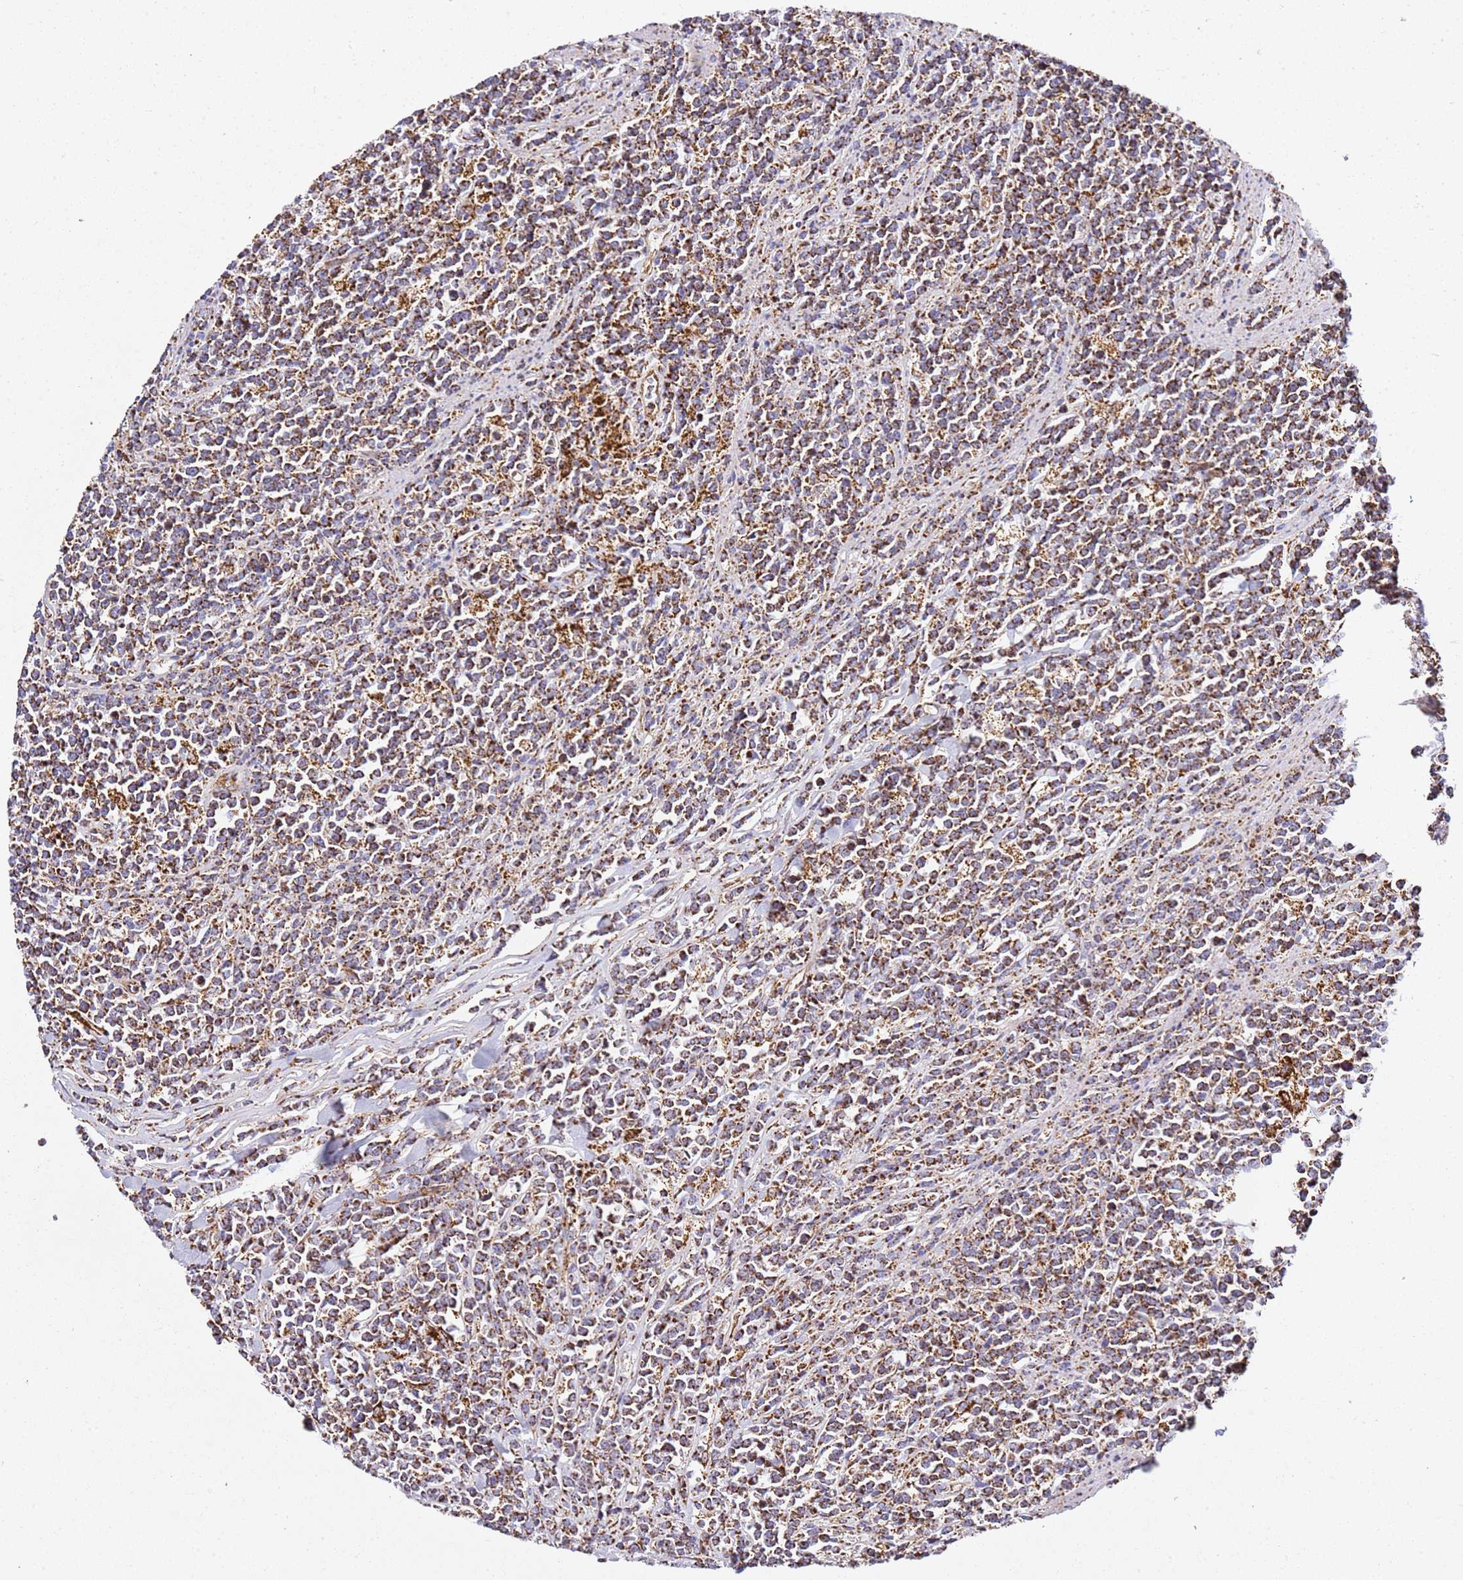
{"staining": {"intensity": "strong", "quantity": ">75%", "location": "cytoplasmic/membranous"}, "tissue": "lymphoma", "cell_type": "Tumor cells", "image_type": "cancer", "snomed": [{"axis": "morphology", "description": "Malignant lymphoma, non-Hodgkin's type, High grade"}, {"axis": "topography", "description": "Small intestine"}, {"axis": "topography", "description": "Colon"}], "caption": "Immunohistochemistry (IHC) micrograph of human lymphoma stained for a protein (brown), which demonstrates high levels of strong cytoplasmic/membranous expression in approximately >75% of tumor cells.", "gene": "NDUFA3", "patient": {"sex": "male", "age": 8}}